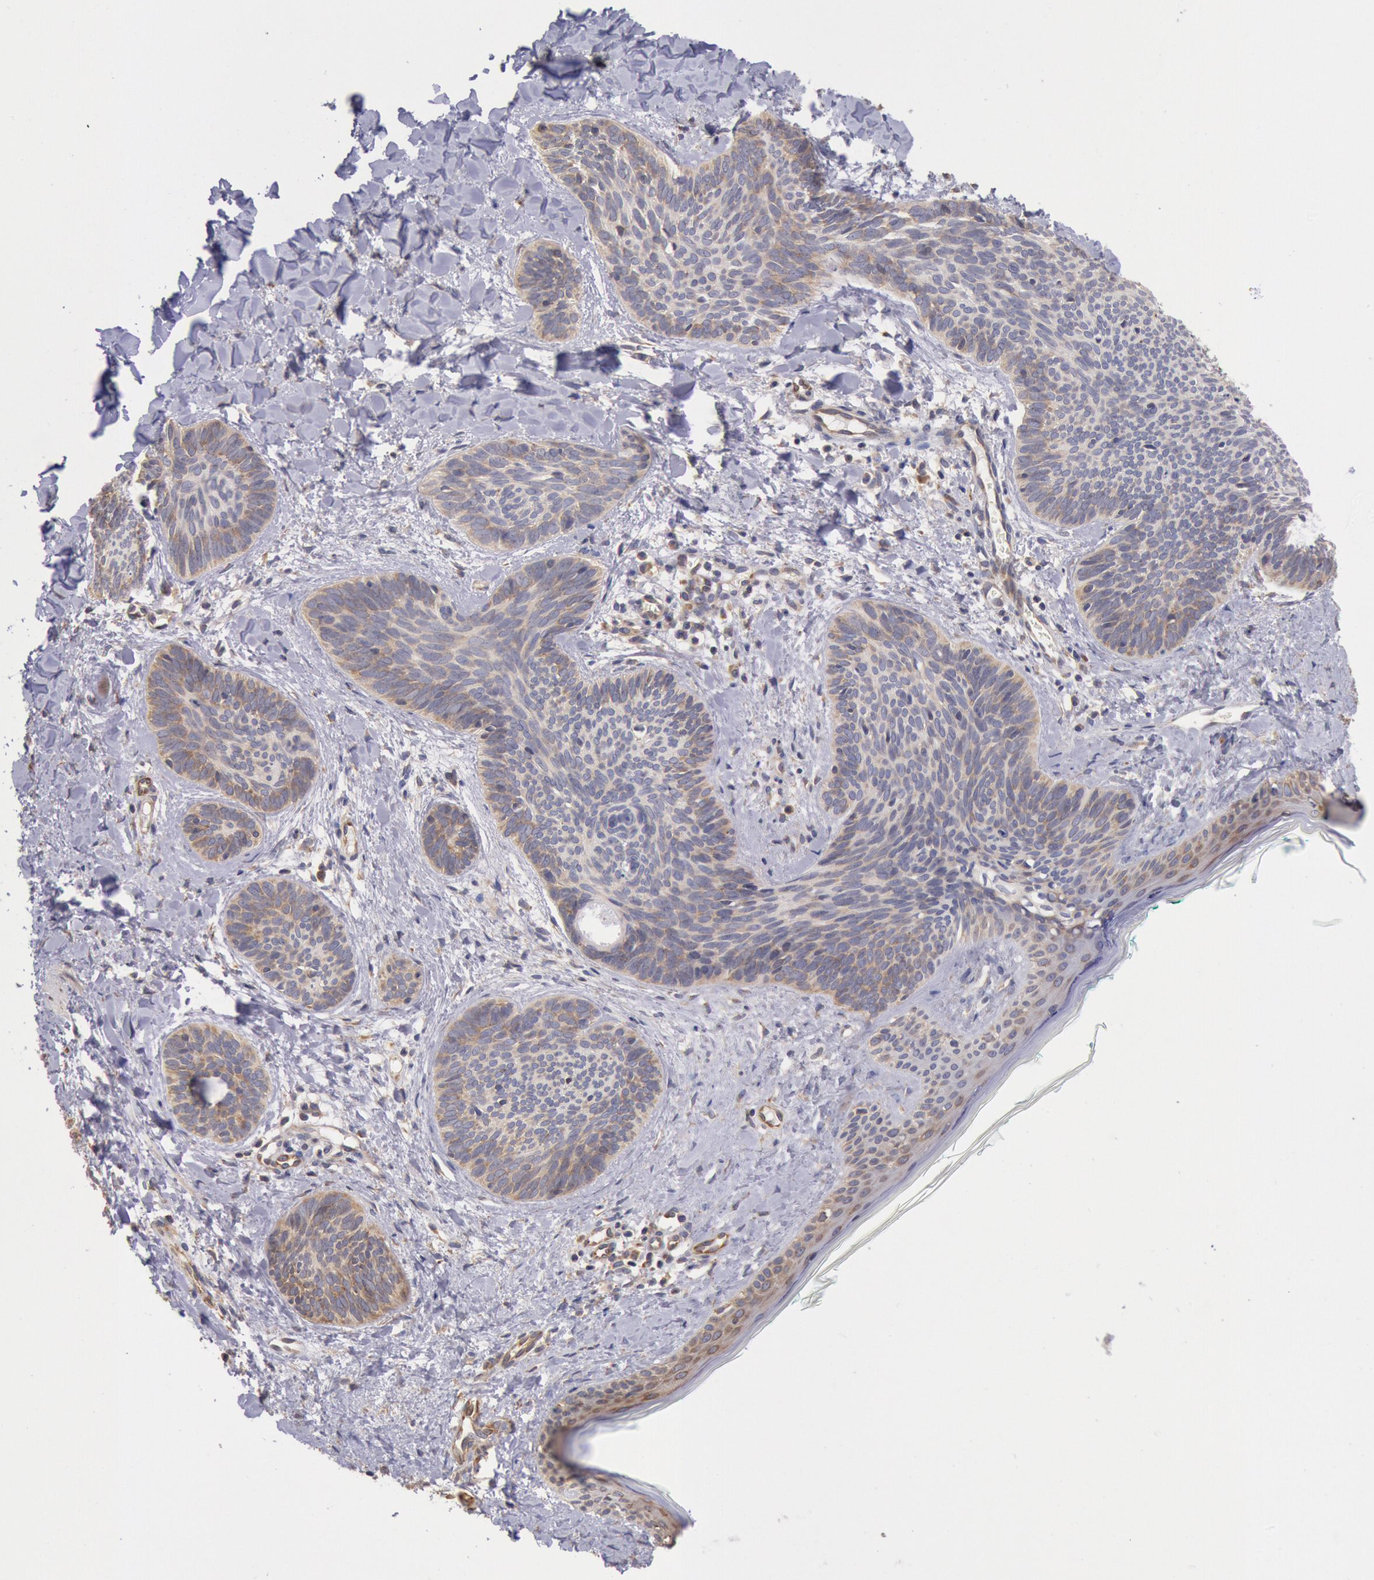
{"staining": {"intensity": "weak", "quantity": ">75%", "location": "cytoplasmic/membranous"}, "tissue": "skin cancer", "cell_type": "Tumor cells", "image_type": "cancer", "snomed": [{"axis": "morphology", "description": "Basal cell carcinoma"}, {"axis": "topography", "description": "Skin"}], "caption": "Protein expression analysis of human skin basal cell carcinoma reveals weak cytoplasmic/membranous expression in approximately >75% of tumor cells. The staining was performed using DAB (3,3'-diaminobenzidine), with brown indicating positive protein expression. Nuclei are stained blue with hematoxylin.", "gene": "DRG1", "patient": {"sex": "female", "age": 81}}